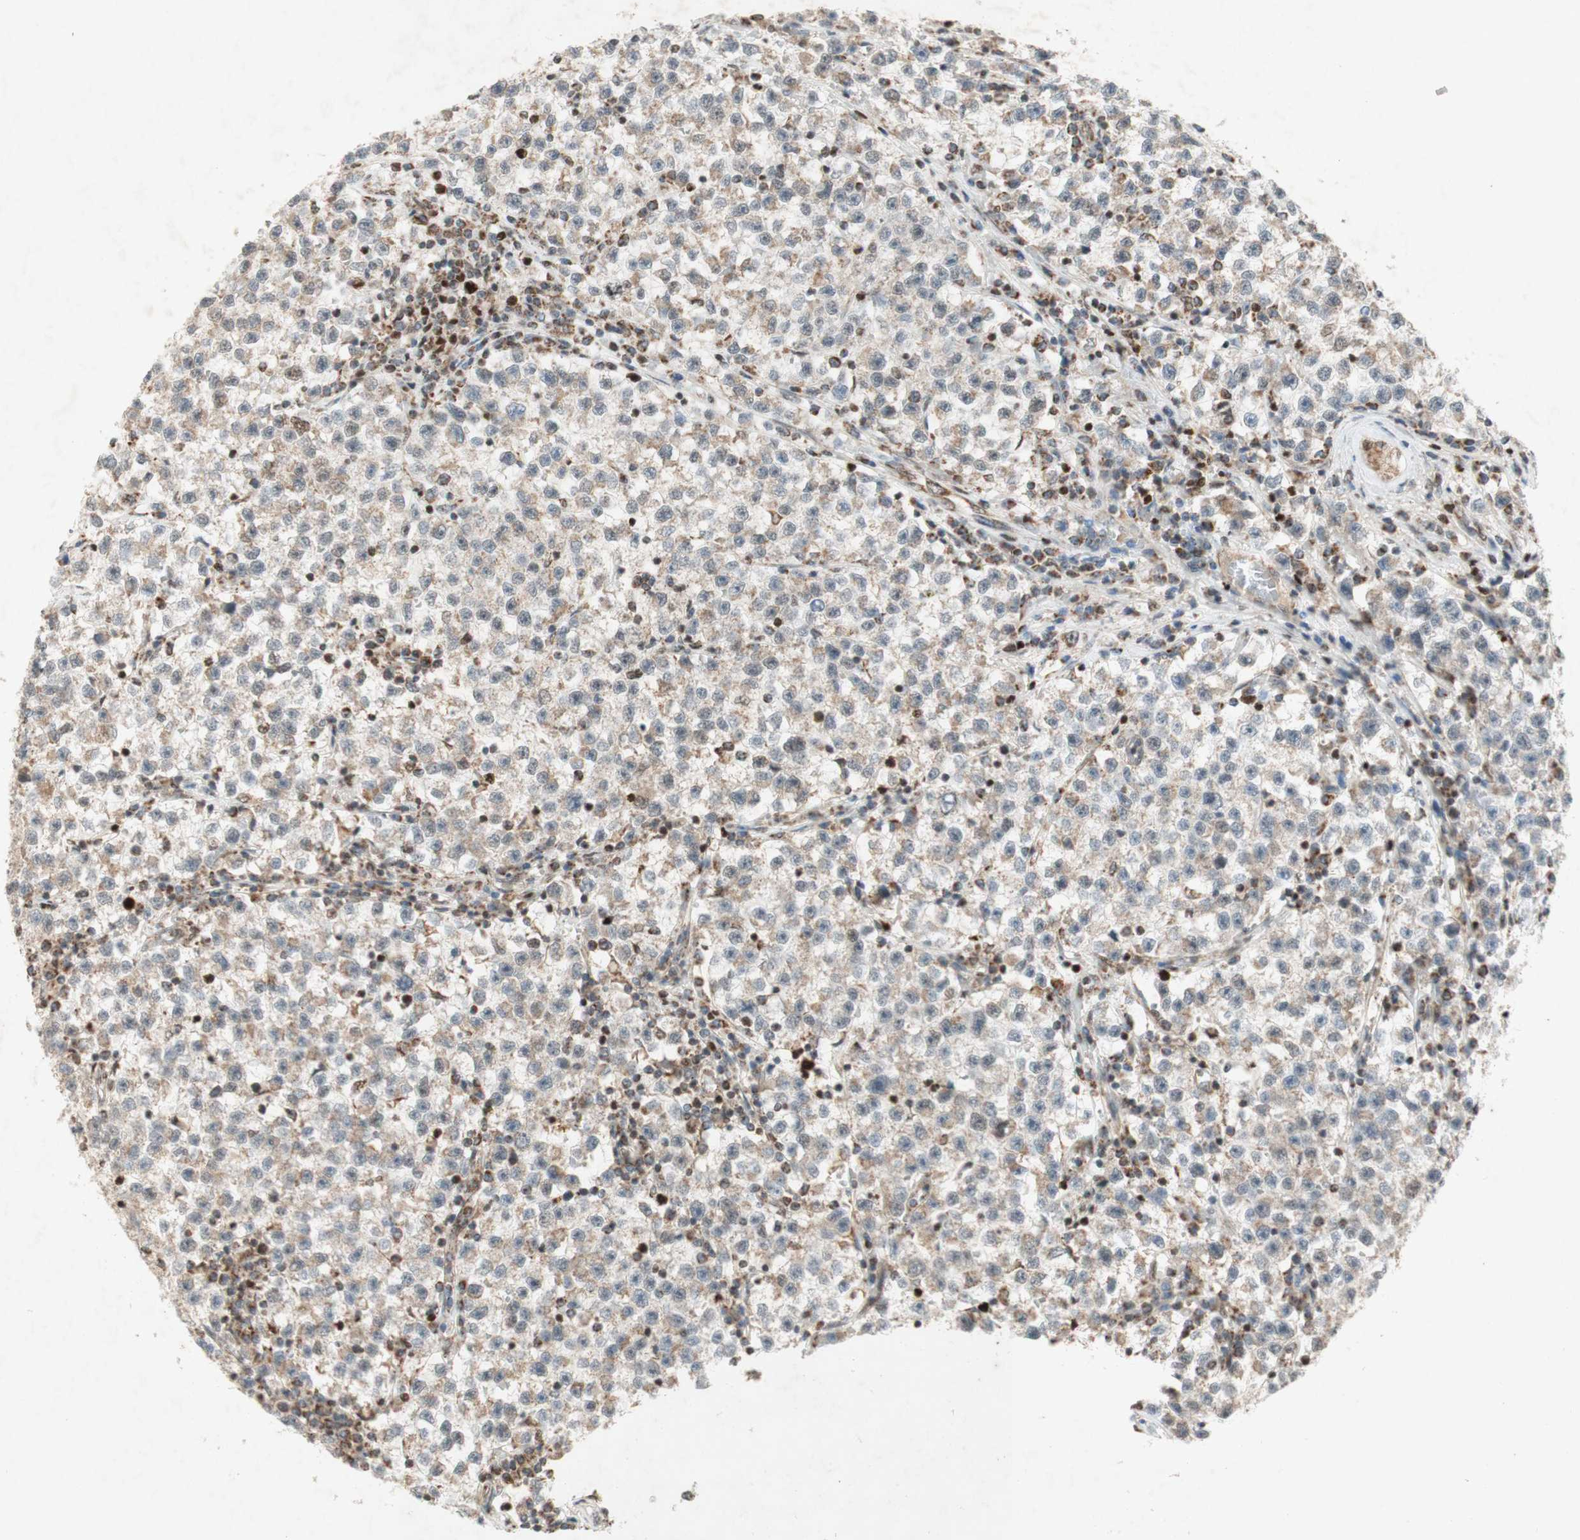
{"staining": {"intensity": "weak", "quantity": "25%-75%", "location": "cytoplasmic/membranous"}, "tissue": "testis cancer", "cell_type": "Tumor cells", "image_type": "cancer", "snomed": [{"axis": "morphology", "description": "Seminoma, NOS"}, {"axis": "topography", "description": "Testis"}], "caption": "Immunohistochemical staining of testis cancer exhibits low levels of weak cytoplasmic/membranous expression in about 25%-75% of tumor cells.", "gene": "DNMT3A", "patient": {"sex": "male", "age": 22}}